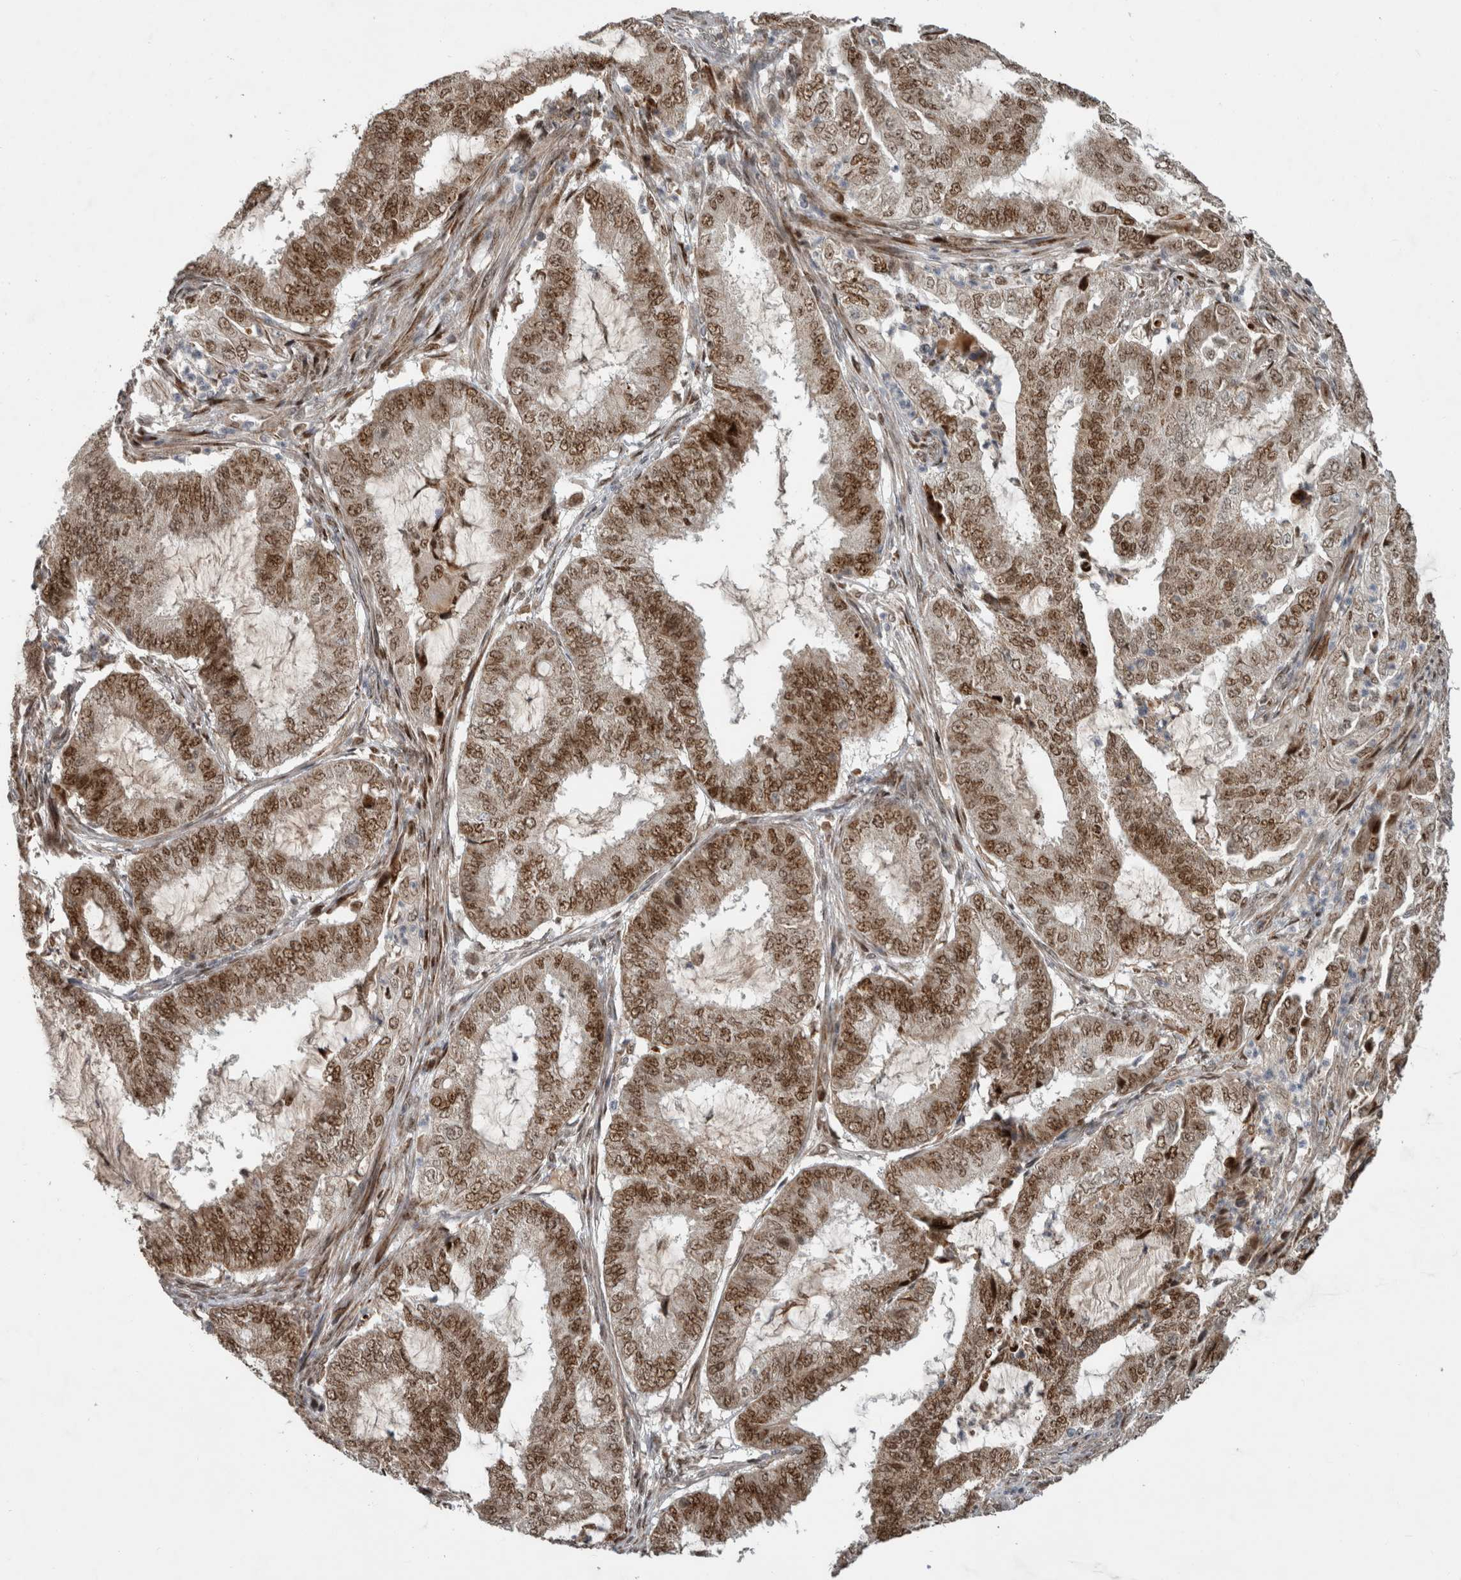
{"staining": {"intensity": "moderate", "quantity": ">75%", "location": "cytoplasmic/membranous,nuclear"}, "tissue": "endometrial cancer", "cell_type": "Tumor cells", "image_type": "cancer", "snomed": [{"axis": "morphology", "description": "Adenocarcinoma, NOS"}, {"axis": "topography", "description": "Endometrium"}], "caption": "There is medium levels of moderate cytoplasmic/membranous and nuclear expression in tumor cells of adenocarcinoma (endometrial), as demonstrated by immunohistochemical staining (brown color).", "gene": "INSRR", "patient": {"sex": "female", "age": 51}}